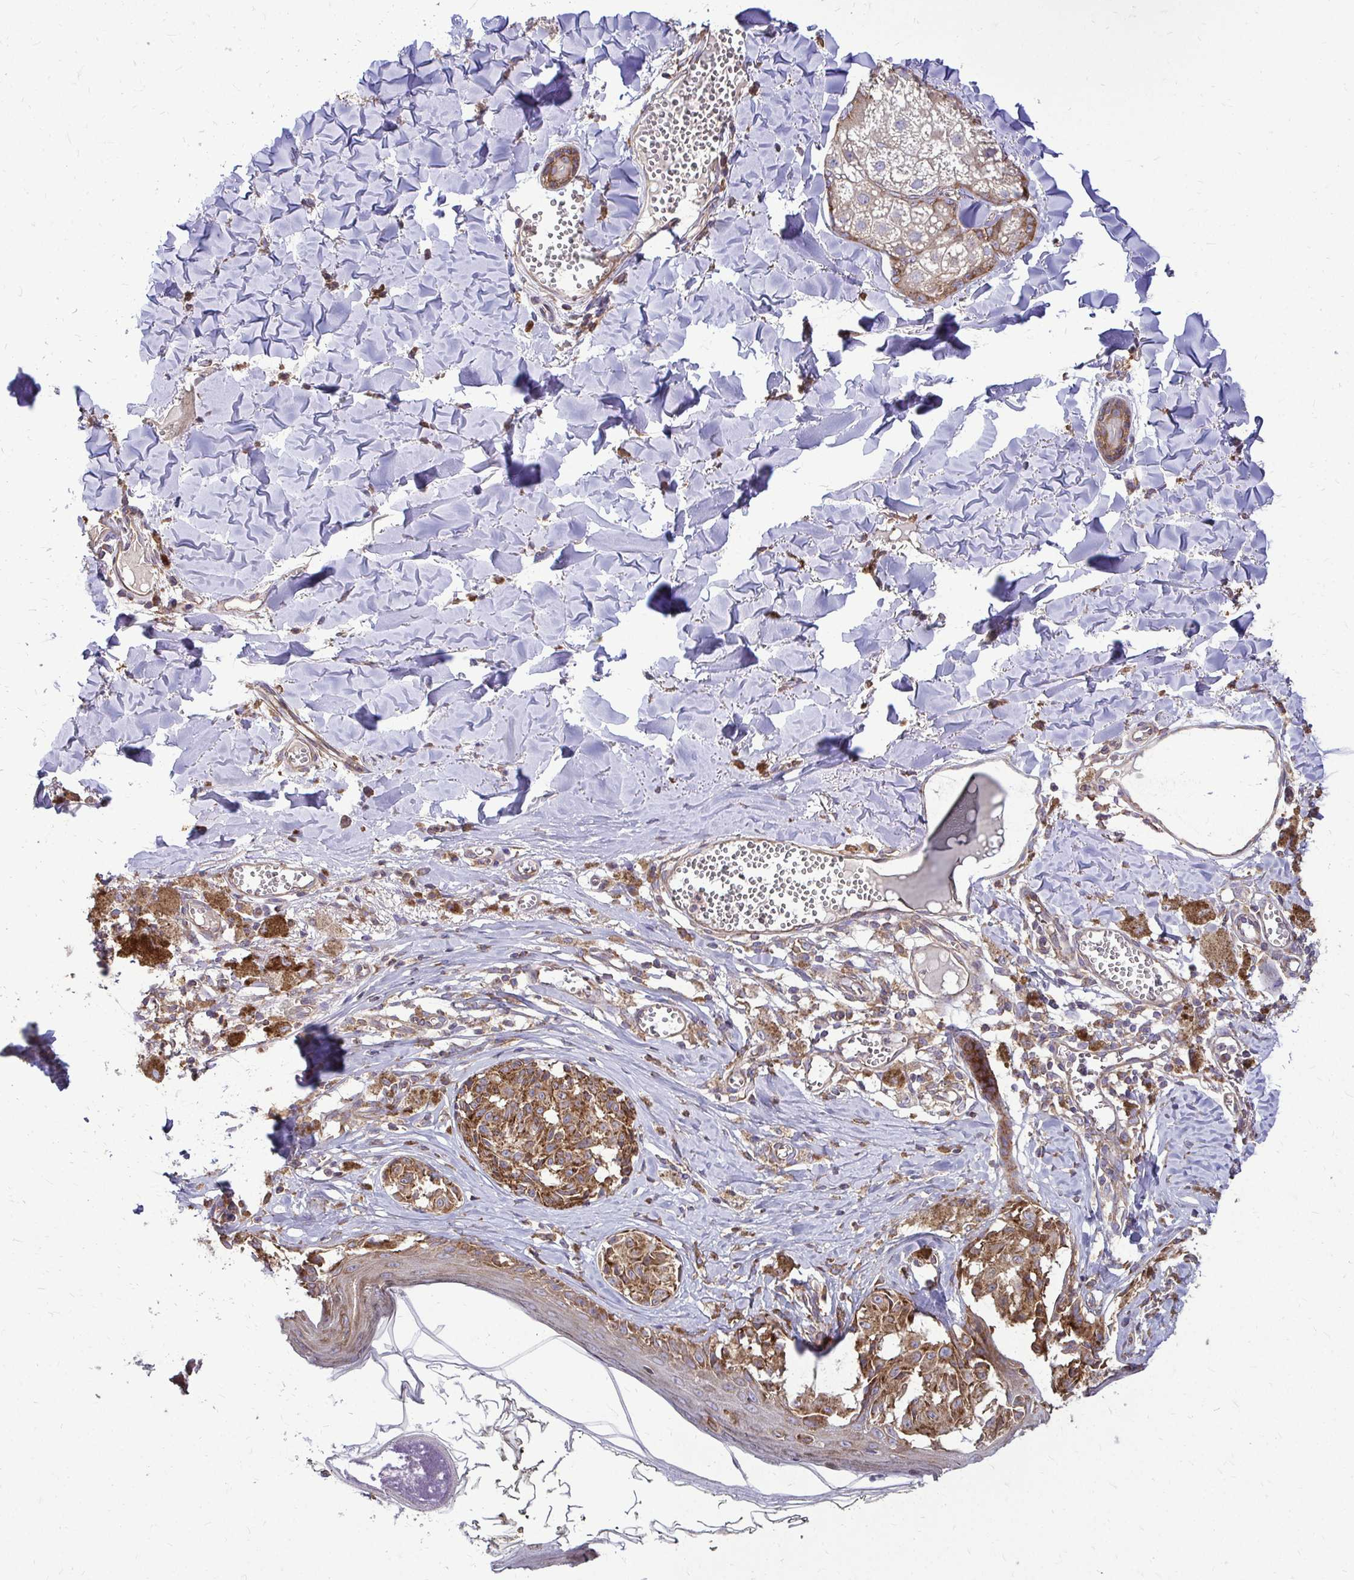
{"staining": {"intensity": "moderate", "quantity": ">75%", "location": "cytoplasmic/membranous"}, "tissue": "melanoma", "cell_type": "Tumor cells", "image_type": "cancer", "snomed": [{"axis": "morphology", "description": "Malignant melanoma, NOS"}, {"axis": "topography", "description": "Skin"}], "caption": "Malignant melanoma stained for a protein displays moderate cytoplasmic/membranous positivity in tumor cells. The staining was performed using DAB (3,3'-diaminobenzidine) to visualize the protein expression in brown, while the nuclei were stained in blue with hematoxylin (Magnification: 20x).", "gene": "FMR1", "patient": {"sex": "female", "age": 43}}